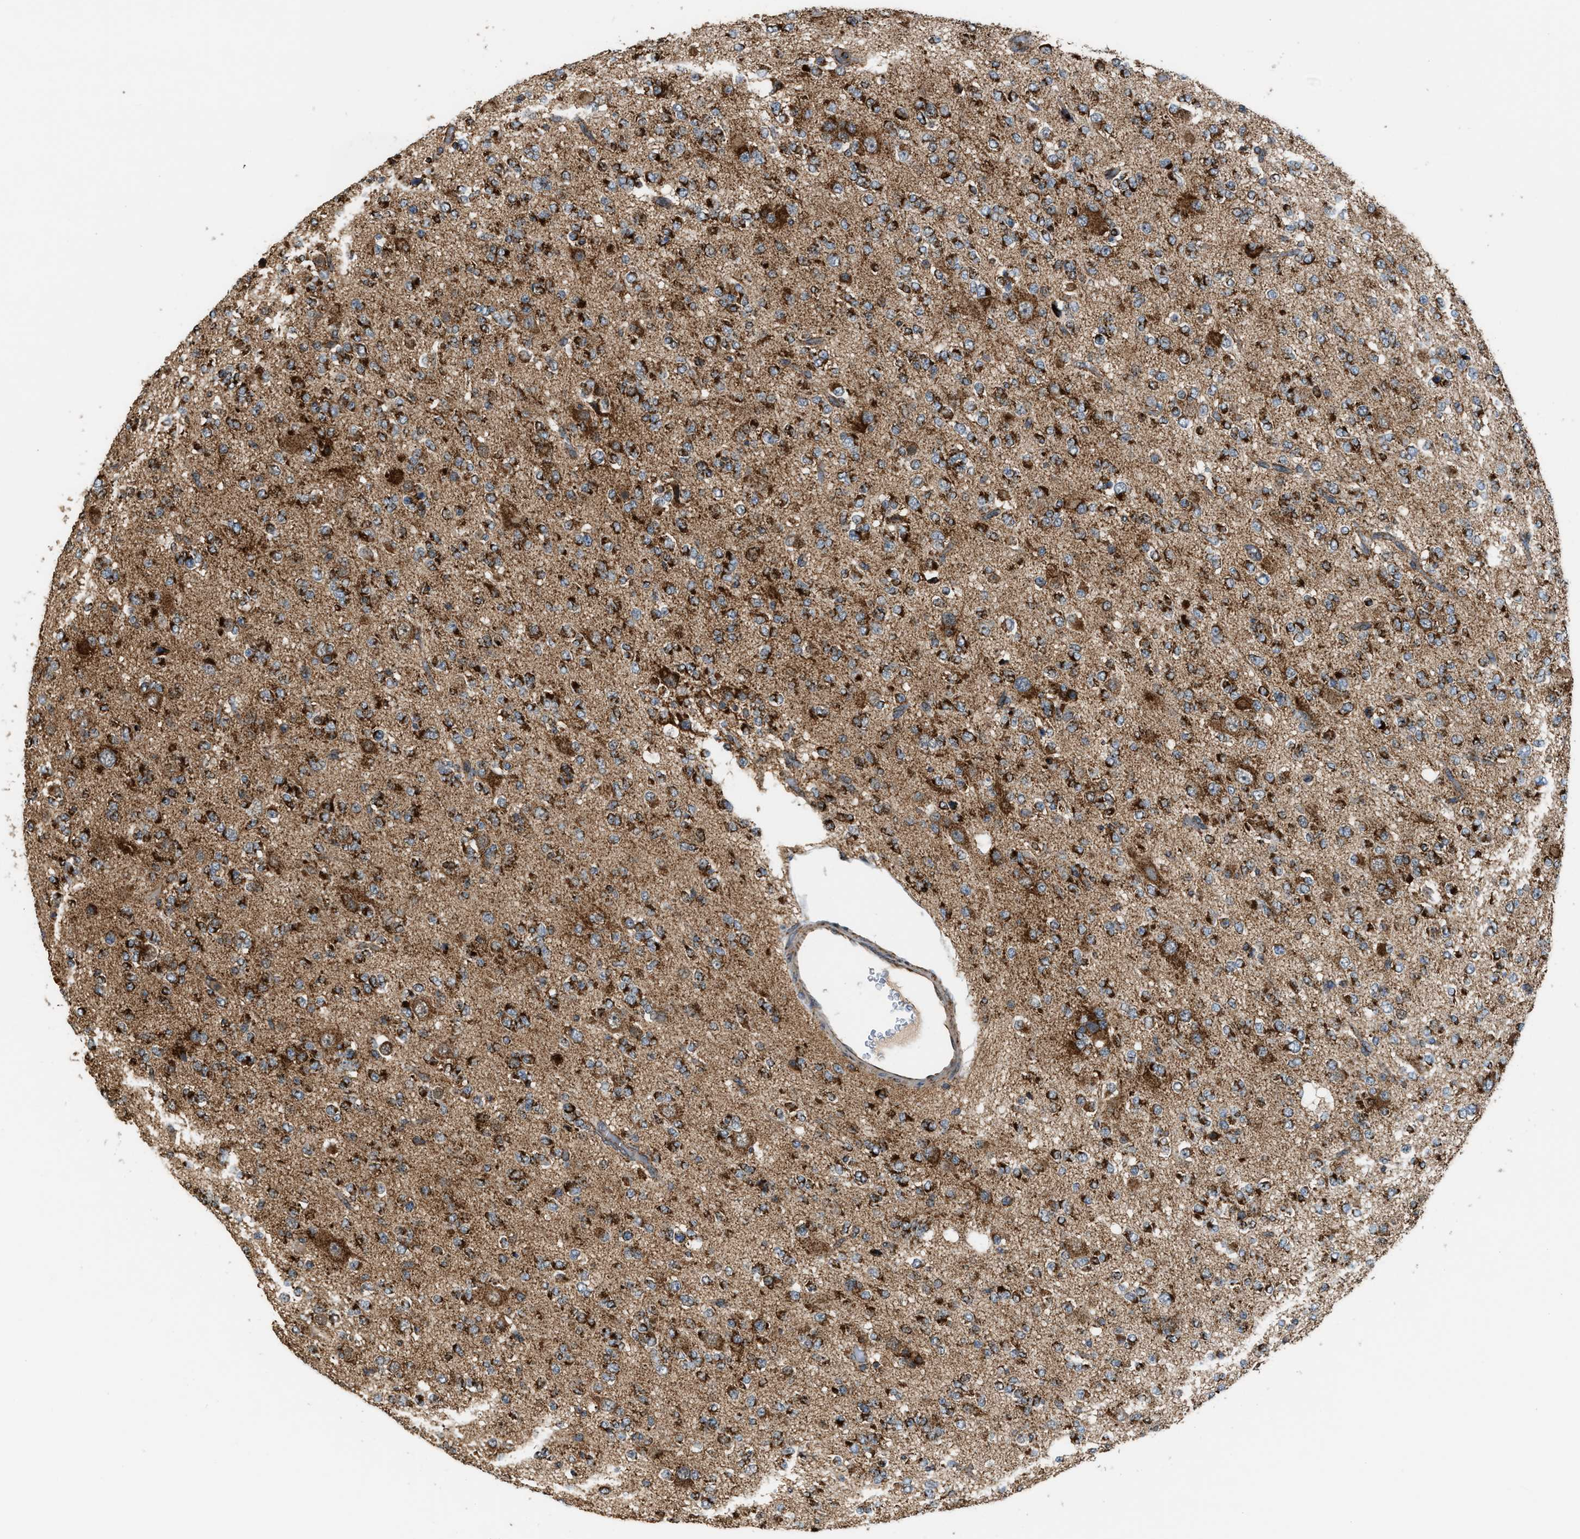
{"staining": {"intensity": "strong", "quantity": ">75%", "location": "cytoplasmic/membranous"}, "tissue": "glioma", "cell_type": "Tumor cells", "image_type": "cancer", "snomed": [{"axis": "morphology", "description": "Glioma, malignant, Low grade"}, {"axis": "topography", "description": "Brain"}], "caption": "An immunohistochemistry (IHC) micrograph of tumor tissue is shown. Protein staining in brown shows strong cytoplasmic/membranous positivity in low-grade glioma (malignant) within tumor cells.", "gene": "SGSM2", "patient": {"sex": "male", "age": 38}}